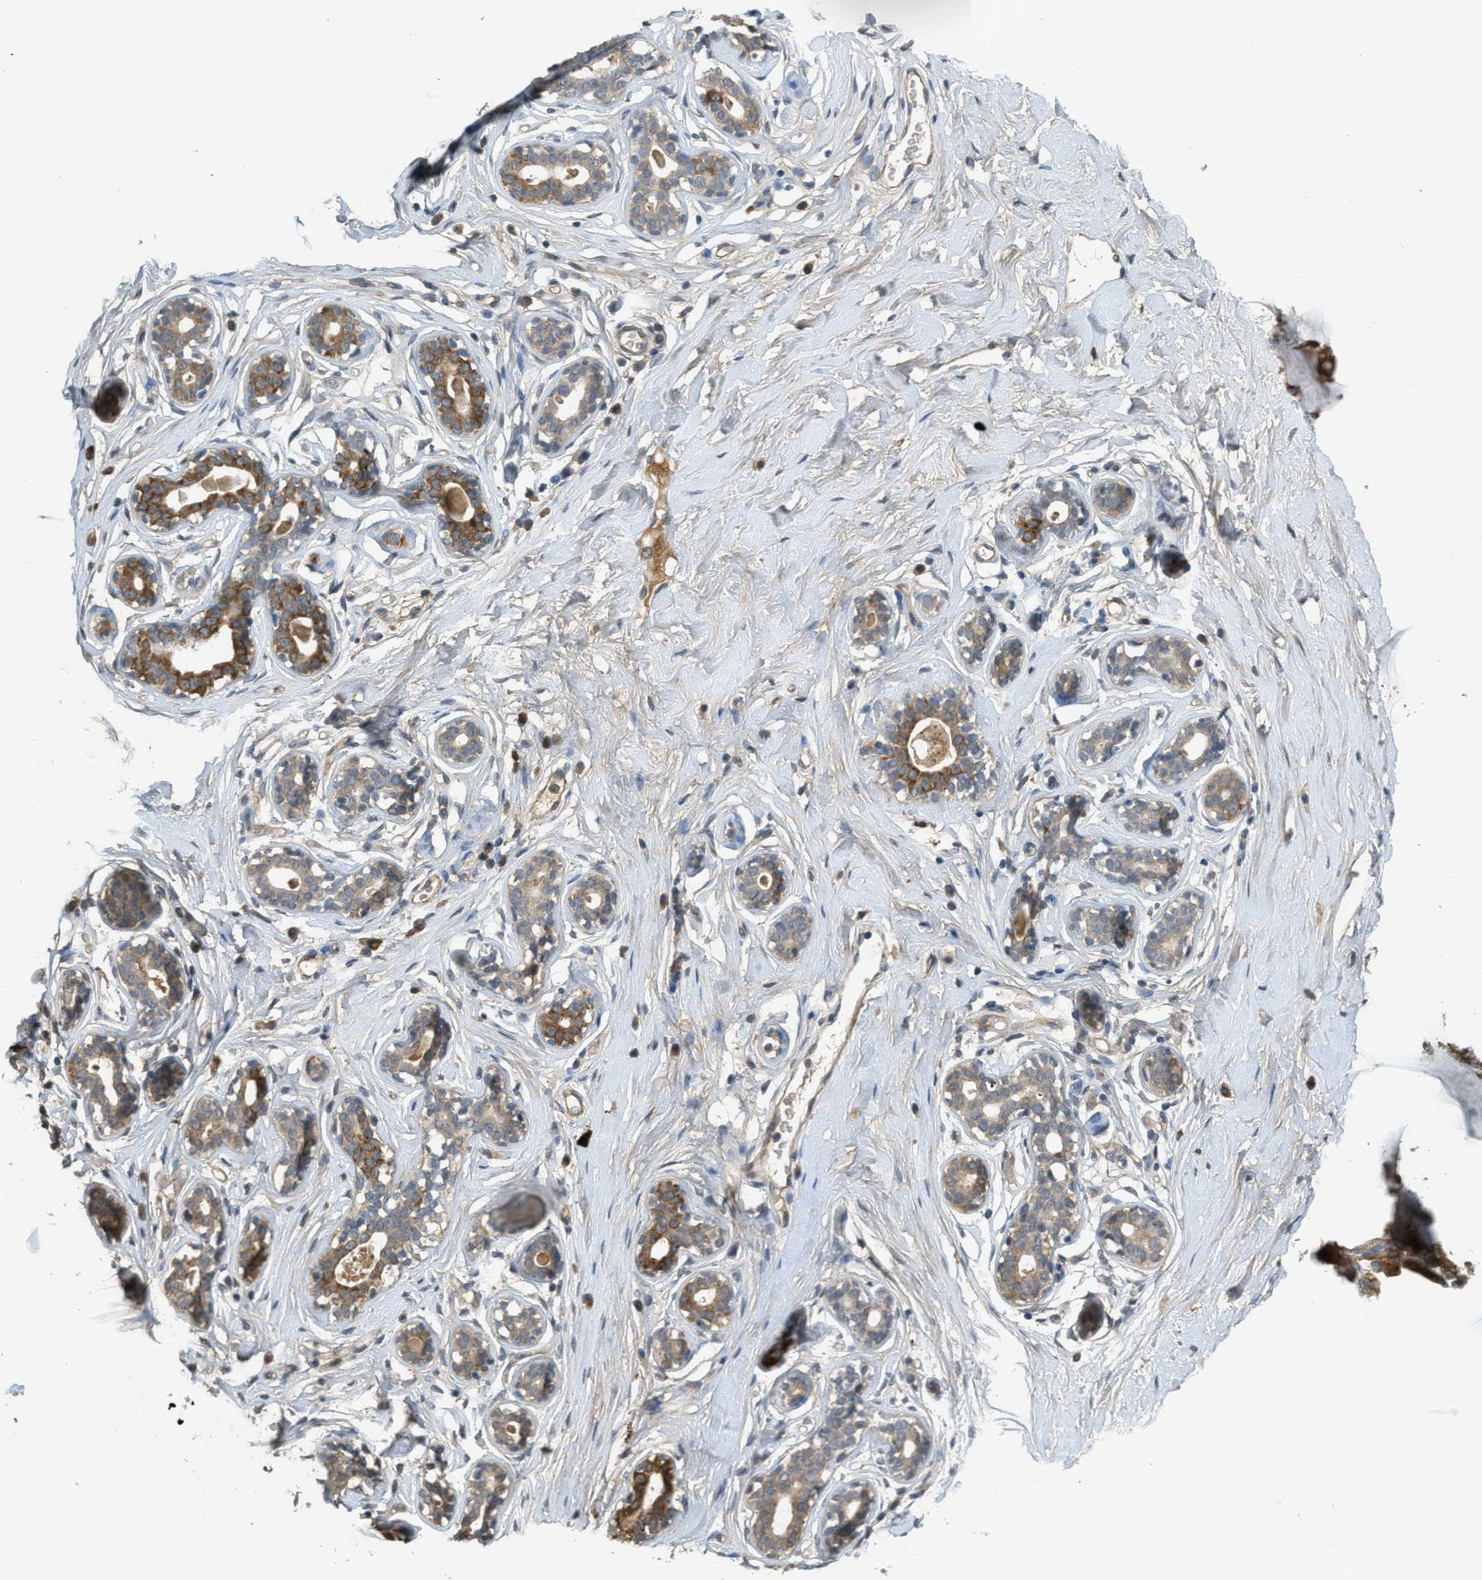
{"staining": {"intensity": "weak", "quantity": ">75%", "location": "cytoplasmic/membranous"}, "tissue": "breast", "cell_type": "Adipocytes", "image_type": "normal", "snomed": [{"axis": "morphology", "description": "Normal tissue, NOS"}, {"axis": "topography", "description": "Breast"}], "caption": "Adipocytes exhibit low levels of weak cytoplasmic/membranous positivity in about >75% of cells in benign breast. (Stains: DAB (3,3'-diaminobenzidine) in brown, nuclei in blue, Microscopy: brightfield microscopy at high magnification).", "gene": "IGF2BP2", "patient": {"sex": "female", "age": 23}}